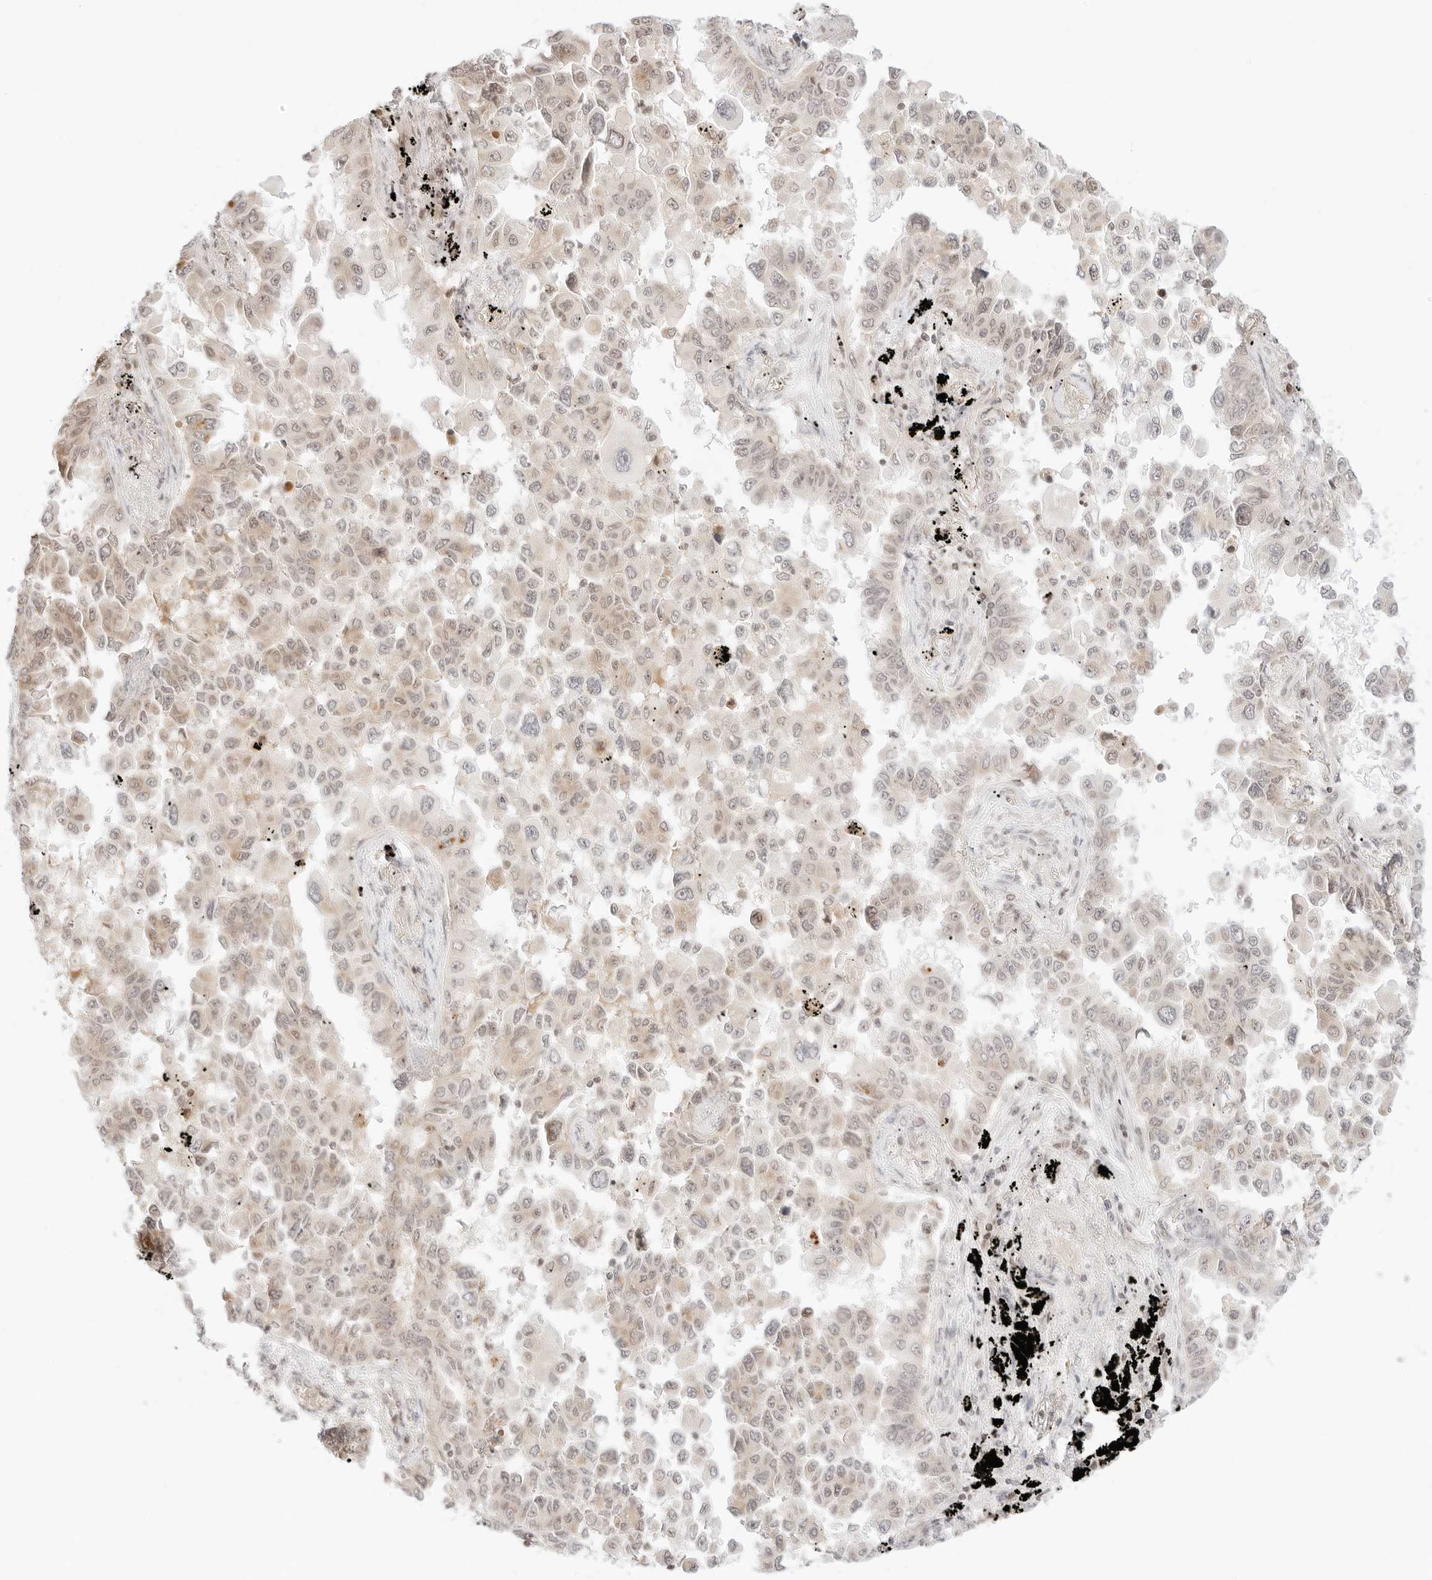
{"staining": {"intensity": "weak", "quantity": "25%-75%", "location": "cytoplasmic/membranous,nuclear"}, "tissue": "lung cancer", "cell_type": "Tumor cells", "image_type": "cancer", "snomed": [{"axis": "morphology", "description": "Adenocarcinoma, NOS"}, {"axis": "topography", "description": "Lung"}], "caption": "Protein staining of adenocarcinoma (lung) tissue reveals weak cytoplasmic/membranous and nuclear positivity in about 25%-75% of tumor cells.", "gene": "RPS6KL1", "patient": {"sex": "female", "age": 67}}